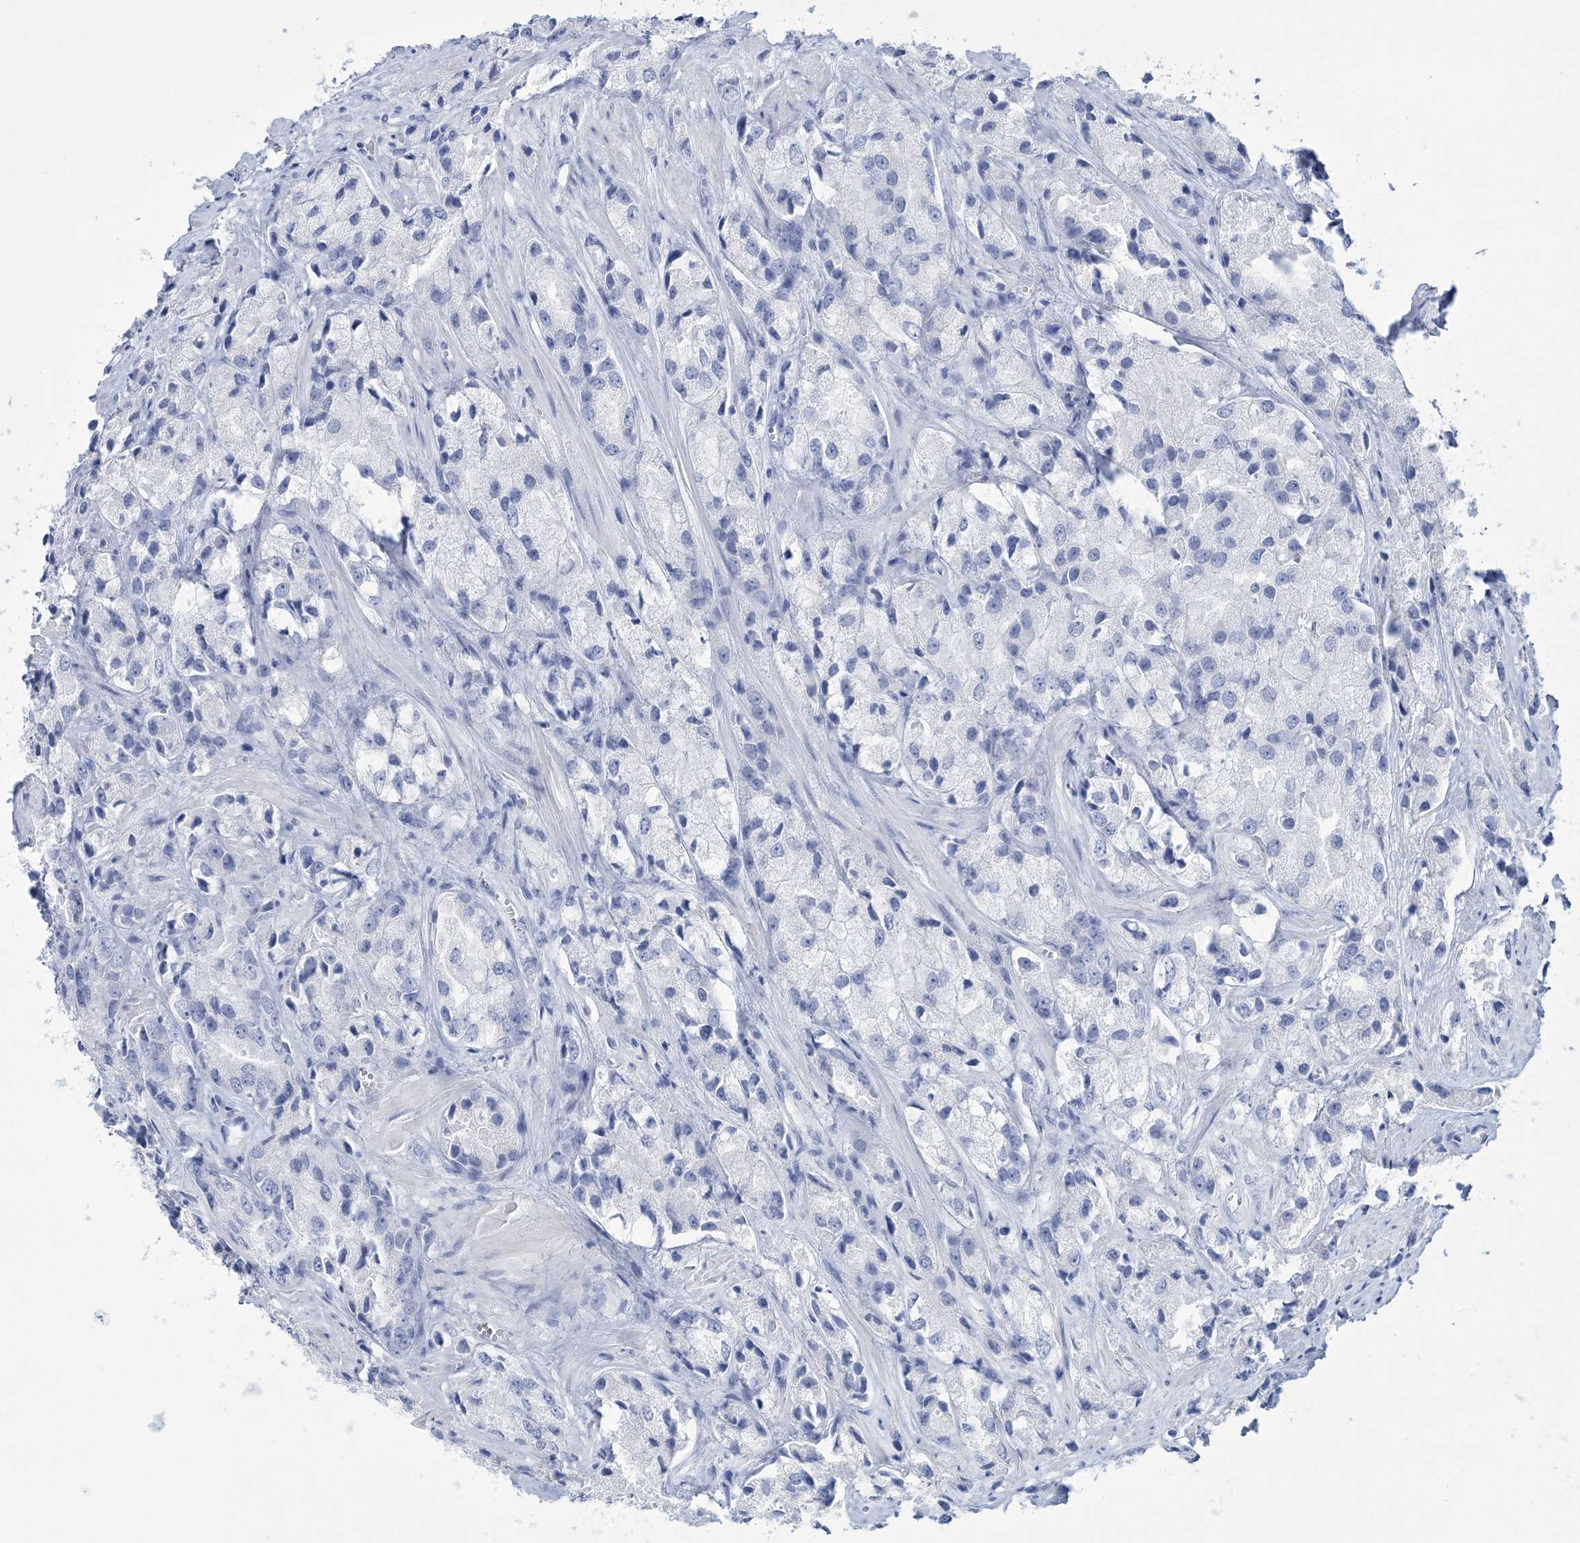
{"staining": {"intensity": "negative", "quantity": "none", "location": "none"}, "tissue": "prostate cancer", "cell_type": "Tumor cells", "image_type": "cancer", "snomed": [{"axis": "morphology", "description": "Adenocarcinoma, High grade"}, {"axis": "topography", "description": "Prostate"}], "caption": "DAB immunohistochemical staining of adenocarcinoma (high-grade) (prostate) displays no significant staining in tumor cells.", "gene": "RBP2", "patient": {"sex": "male", "age": 66}}